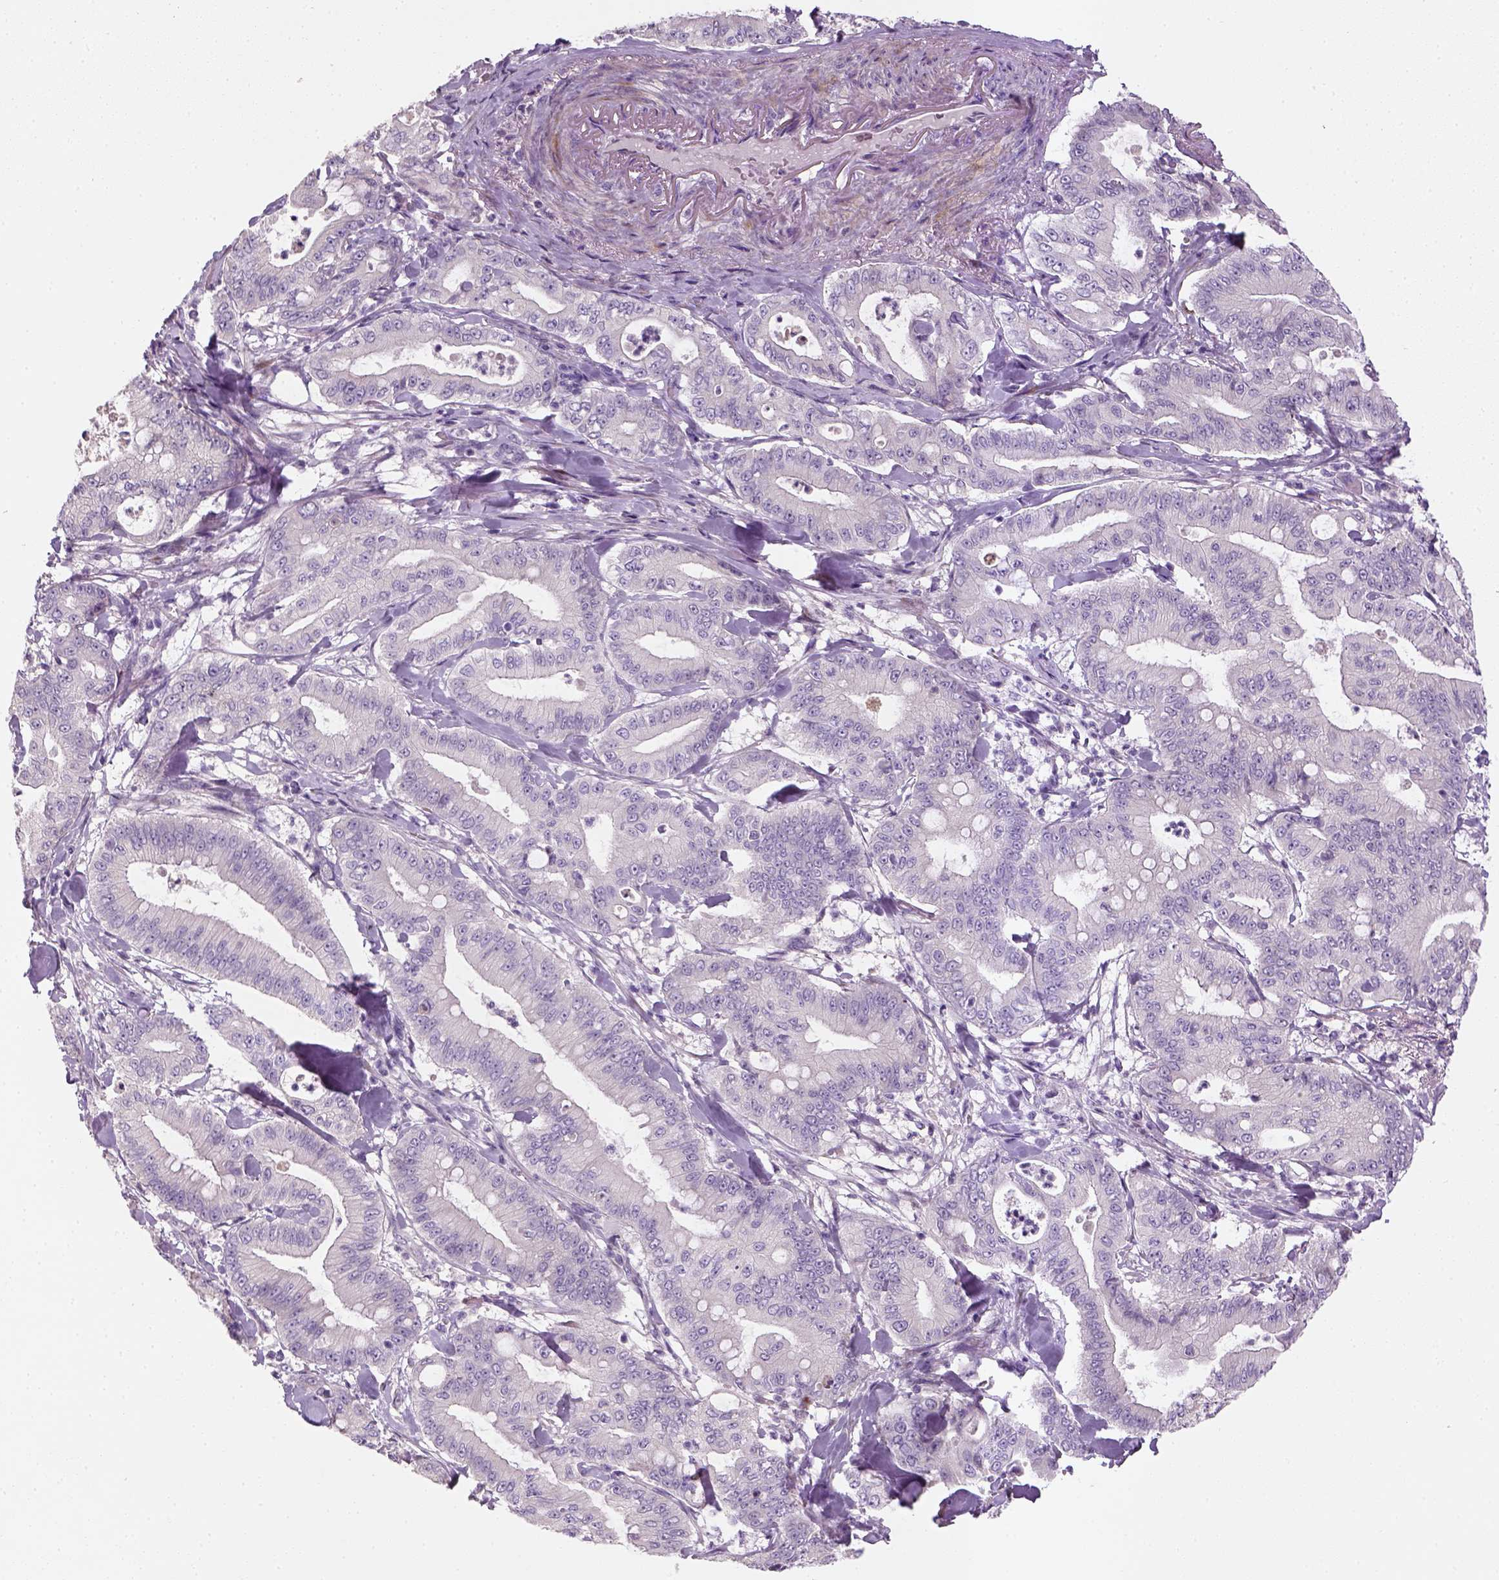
{"staining": {"intensity": "negative", "quantity": "none", "location": "none"}, "tissue": "pancreatic cancer", "cell_type": "Tumor cells", "image_type": "cancer", "snomed": [{"axis": "morphology", "description": "Adenocarcinoma, NOS"}, {"axis": "topography", "description": "Pancreas"}], "caption": "This is an immunohistochemistry histopathology image of pancreatic cancer (adenocarcinoma). There is no staining in tumor cells.", "gene": "NUDT6", "patient": {"sex": "male", "age": 71}}